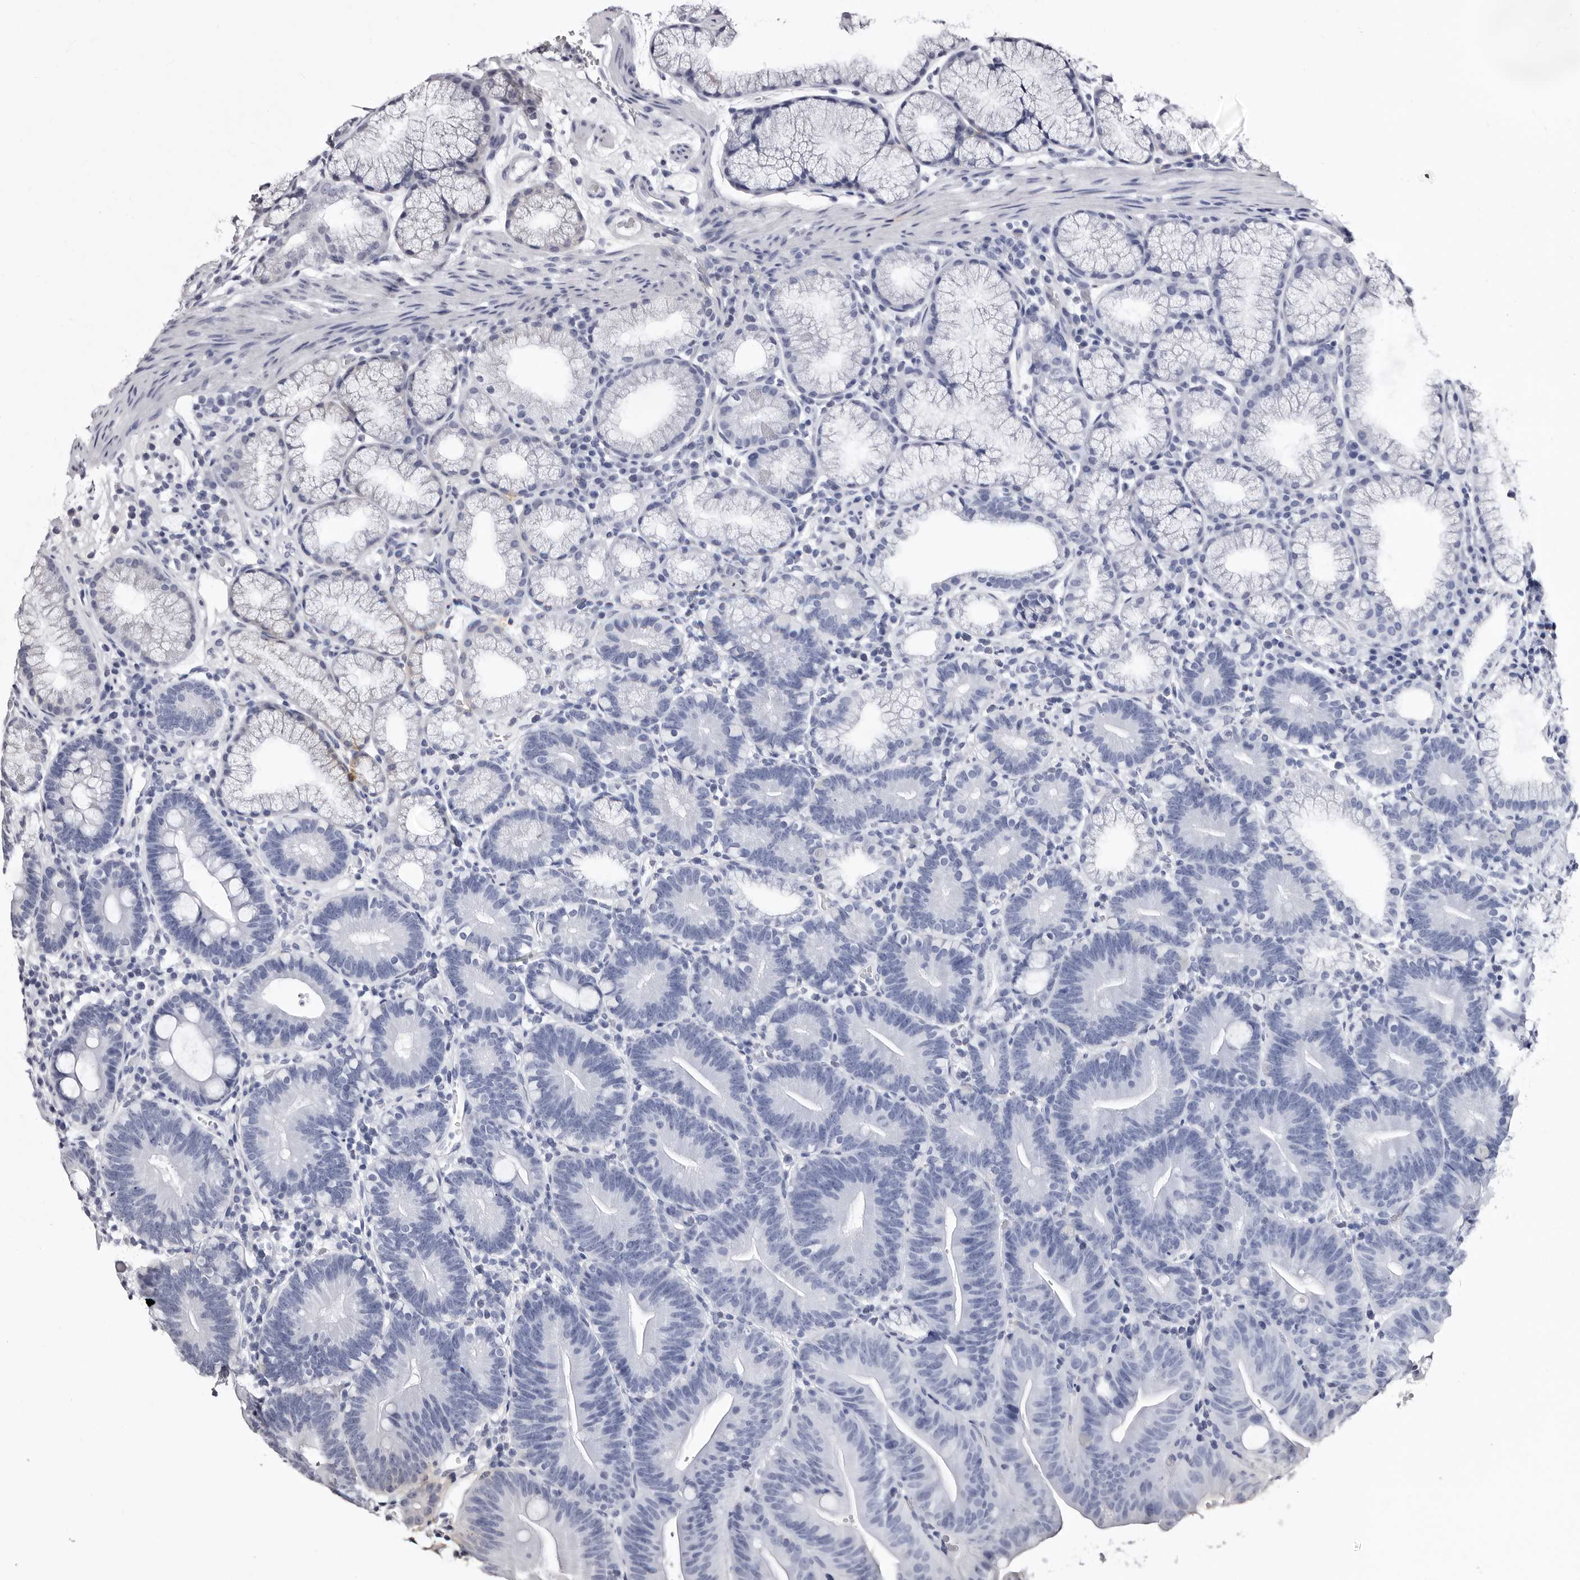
{"staining": {"intensity": "negative", "quantity": "none", "location": "none"}, "tissue": "duodenum", "cell_type": "Glandular cells", "image_type": "normal", "snomed": [{"axis": "morphology", "description": "Normal tissue, NOS"}, {"axis": "topography", "description": "Duodenum"}], "caption": "Immunohistochemical staining of normal human duodenum shows no significant staining in glandular cells. (Stains: DAB (3,3'-diaminobenzidine) immunohistochemistry with hematoxylin counter stain, Microscopy: brightfield microscopy at high magnification).", "gene": "BPGM", "patient": {"sex": "male", "age": 54}}